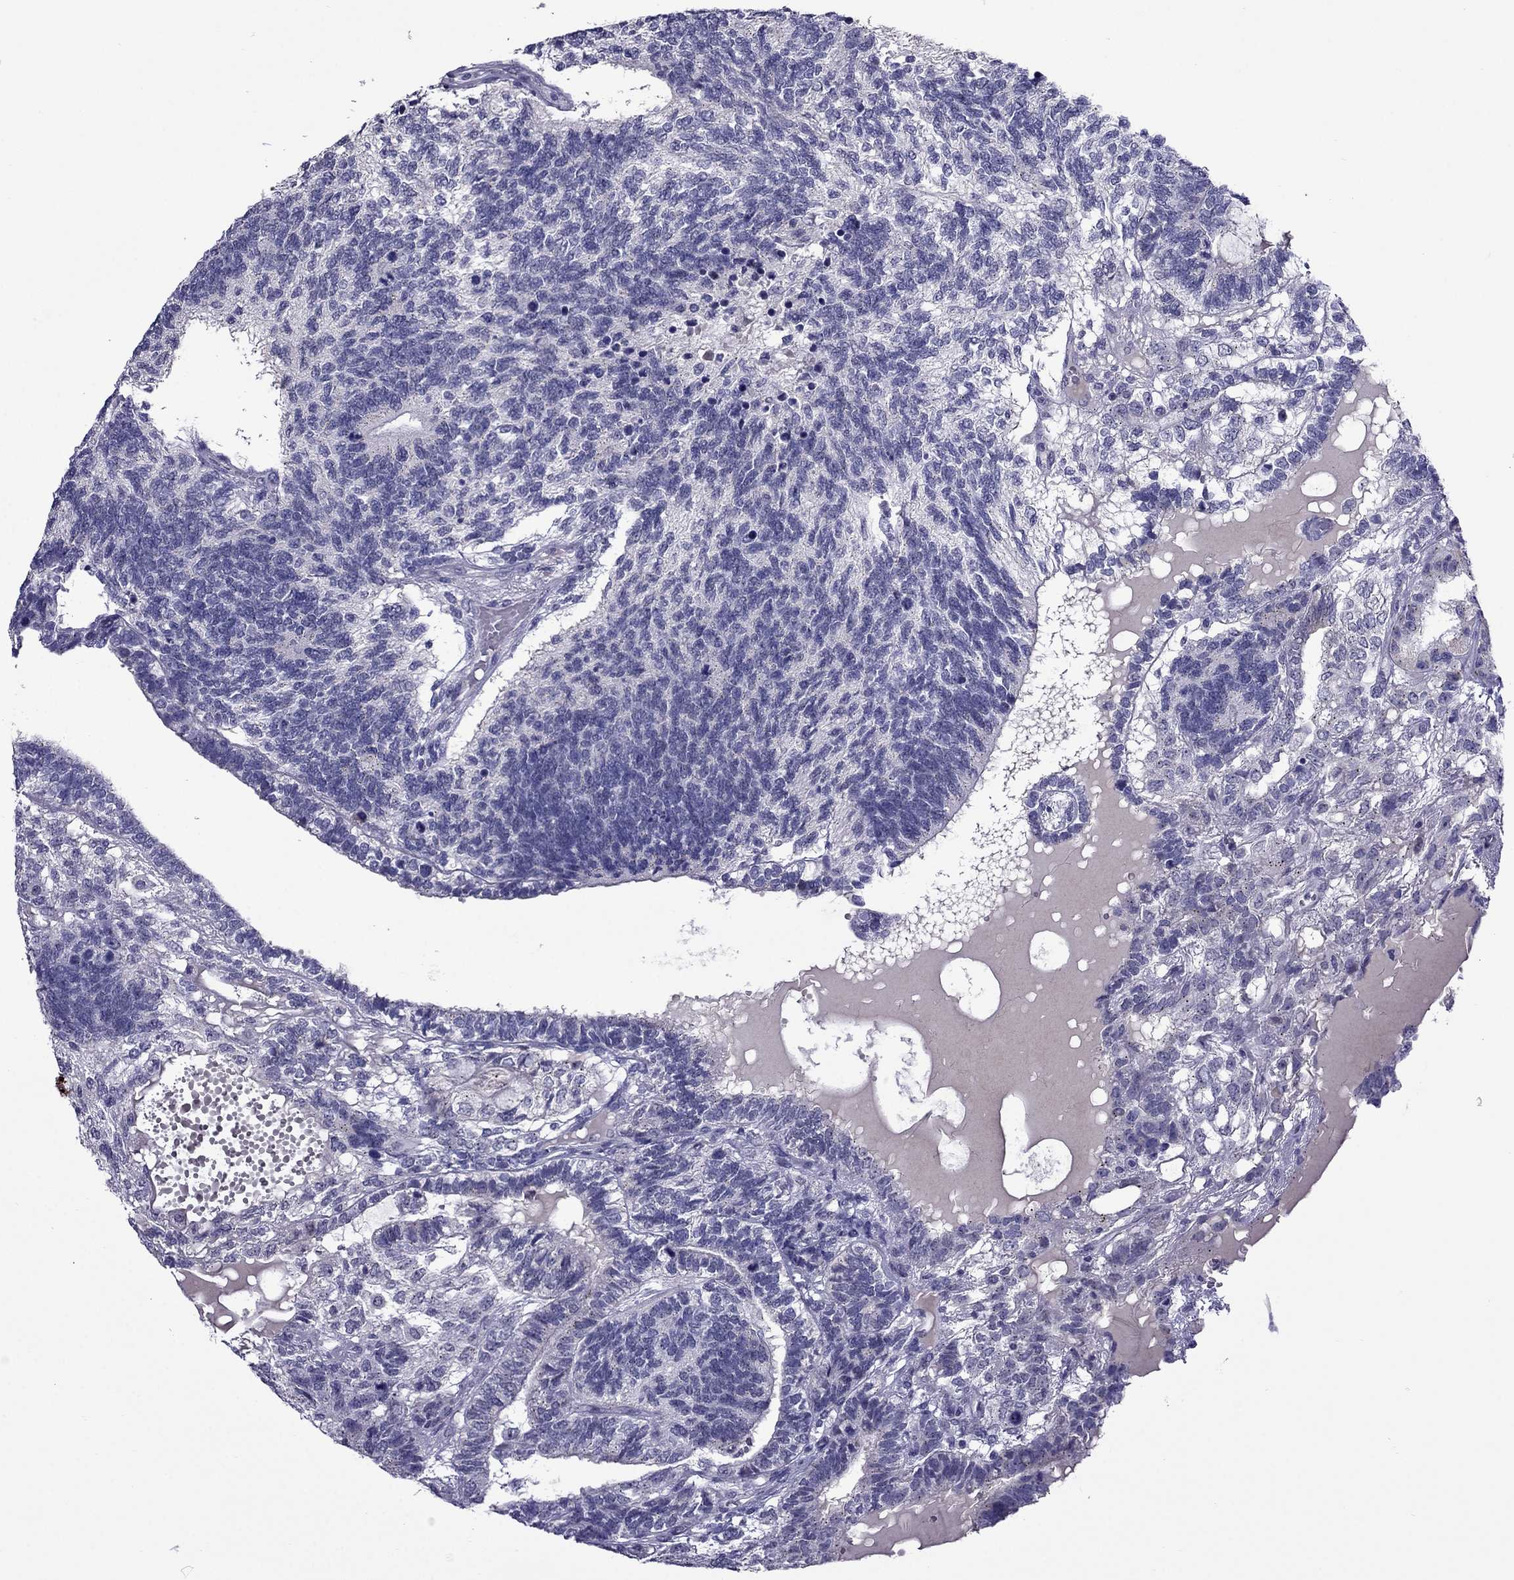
{"staining": {"intensity": "negative", "quantity": "none", "location": "none"}, "tissue": "testis cancer", "cell_type": "Tumor cells", "image_type": "cancer", "snomed": [{"axis": "morphology", "description": "Seminoma, NOS"}, {"axis": "morphology", "description": "Carcinoma, Embryonal, NOS"}, {"axis": "topography", "description": "Testis"}], "caption": "A high-resolution photomicrograph shows immunohistochemistry staining of seminoma (testis), which shows no significant staining in tumor cells.", "gene": "MYBPH", "patient": {"sex": "male", "age": 41}}